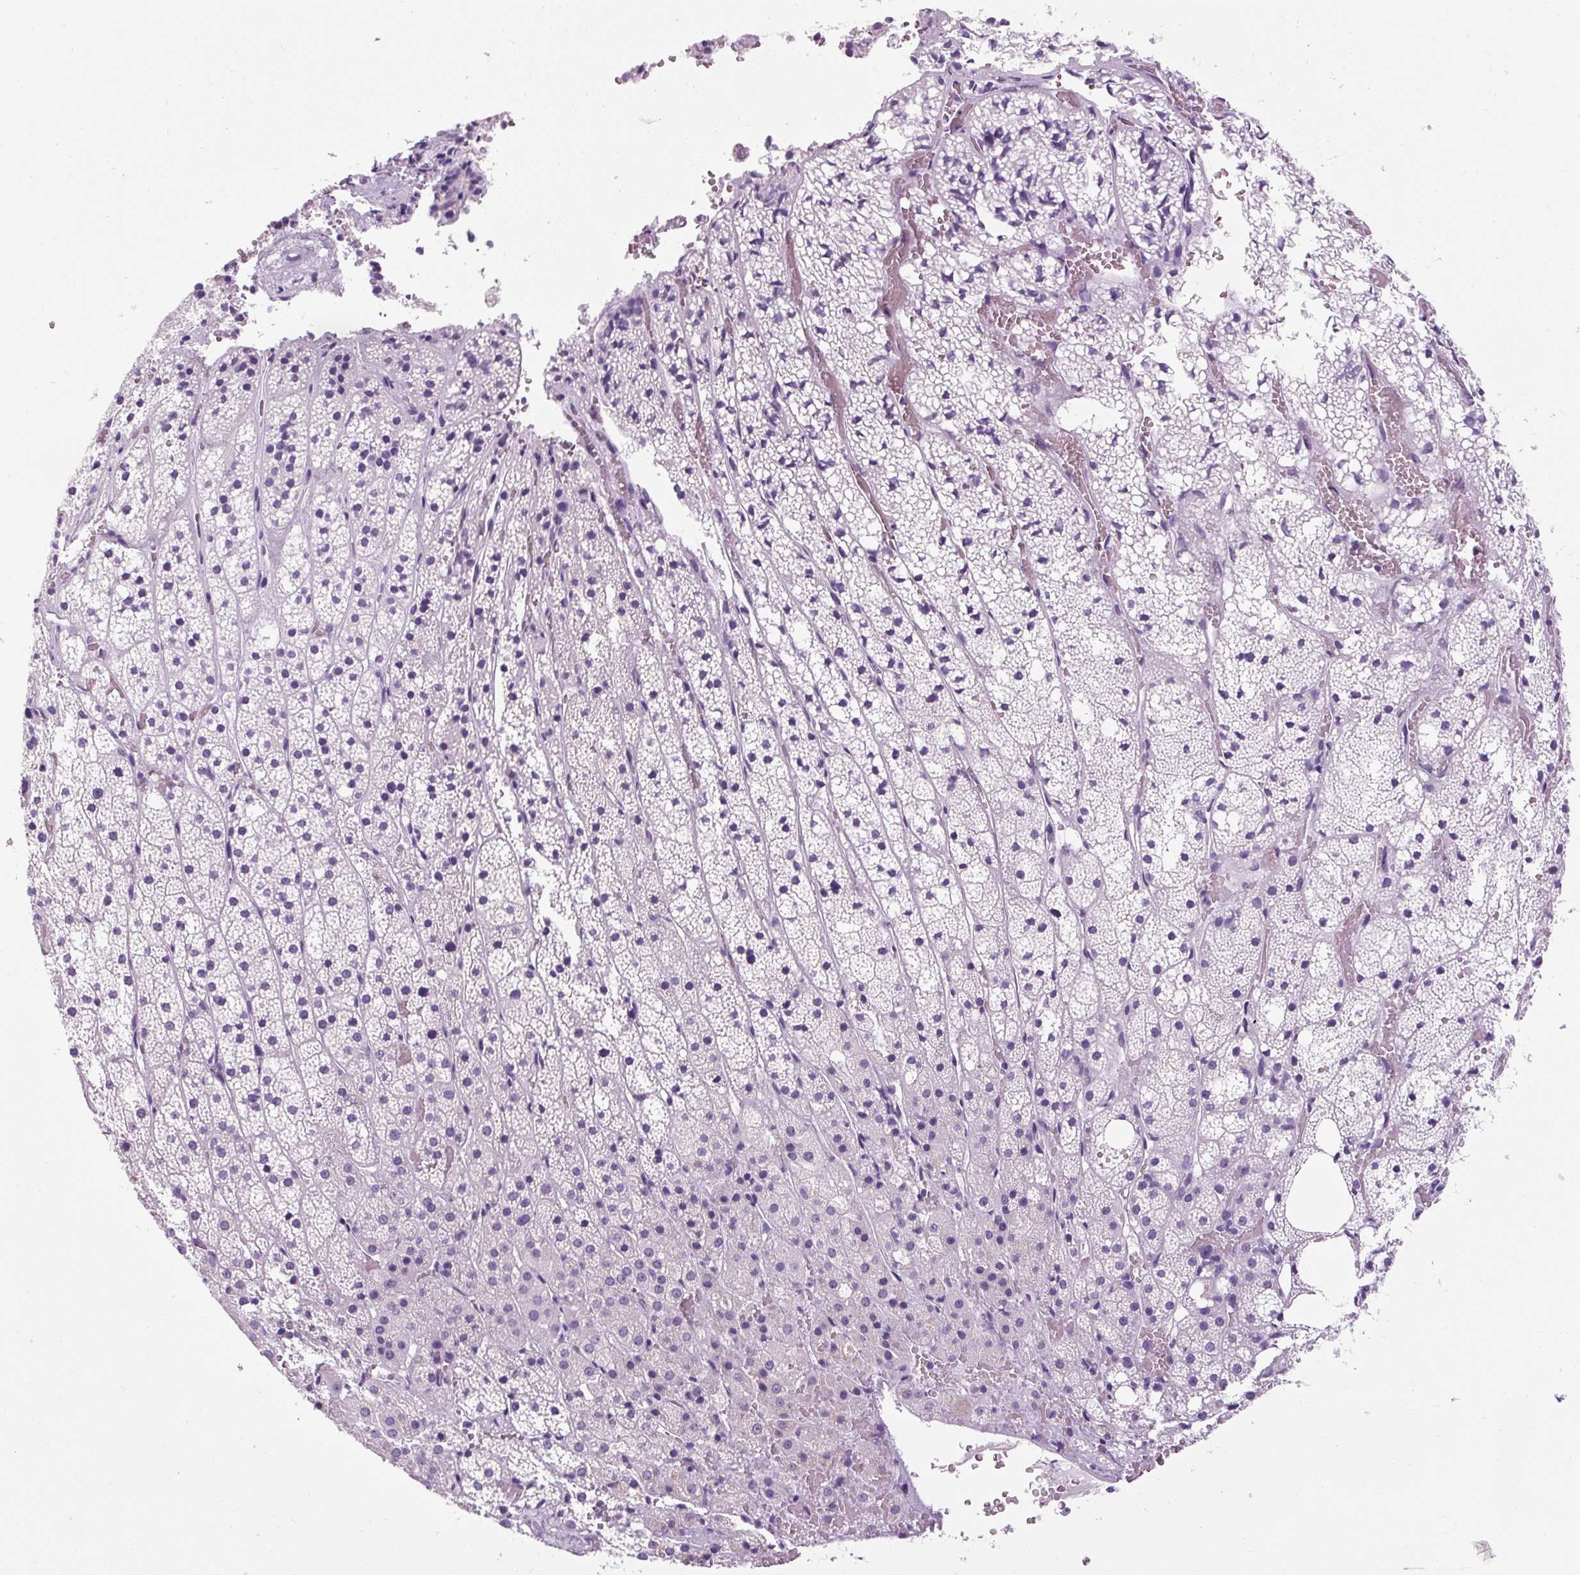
{"staining": {"intensity": "negative", "quantity": "none", "location": "none"}, "tissue": "adrenal gland", "cell_type": "Glandular cells", "image_type": "normal", "snomed": [{"axis": "morphology", "description": "Normal tissue, NOS"}, {"axis": "topography", "description": "Adrenal gland"}], "caption": "DAB immunohistochemical staining of unremarkable human adrenal gland demonstrates no significant staining in glandular cells.", "gene": "B3GNT4", "patient": {"sex": "male", "age": 53}}